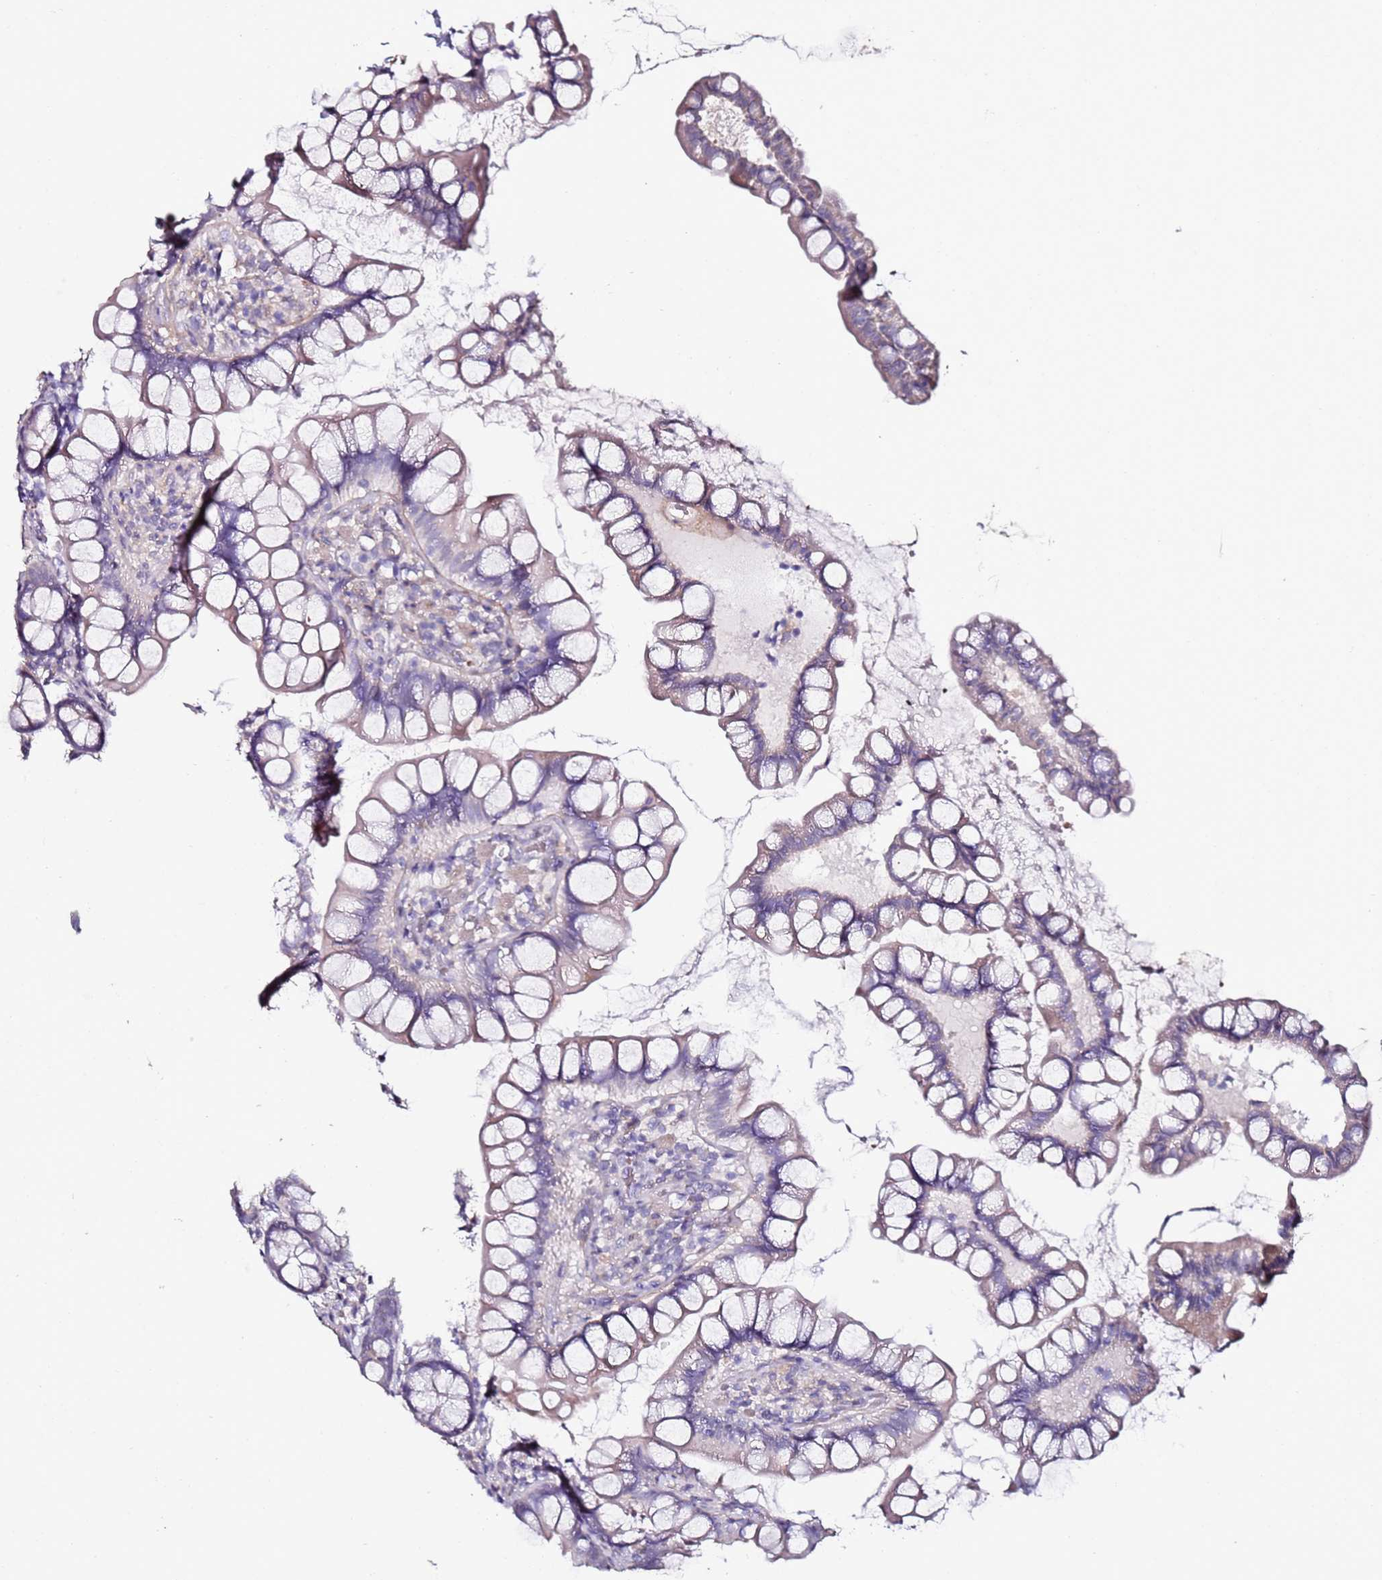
{"staining": {"intensity": "negative", "quantity": "none", "location": "none"}, "tissue": "small intestine", "cell_type": "Glandular cells", "image_type": "normal", "snomed": [{"axis": "morphology", "description": "Normal tissue, NOS"}, {"axis": "topography", "description": "Small intestine"}], "caption": "Immunohistochemical staining of normal human small intestine shows no significant expression in glandular cells.", "gene": "C3orf80", "patient": {"sex": "male", "age": 70}}